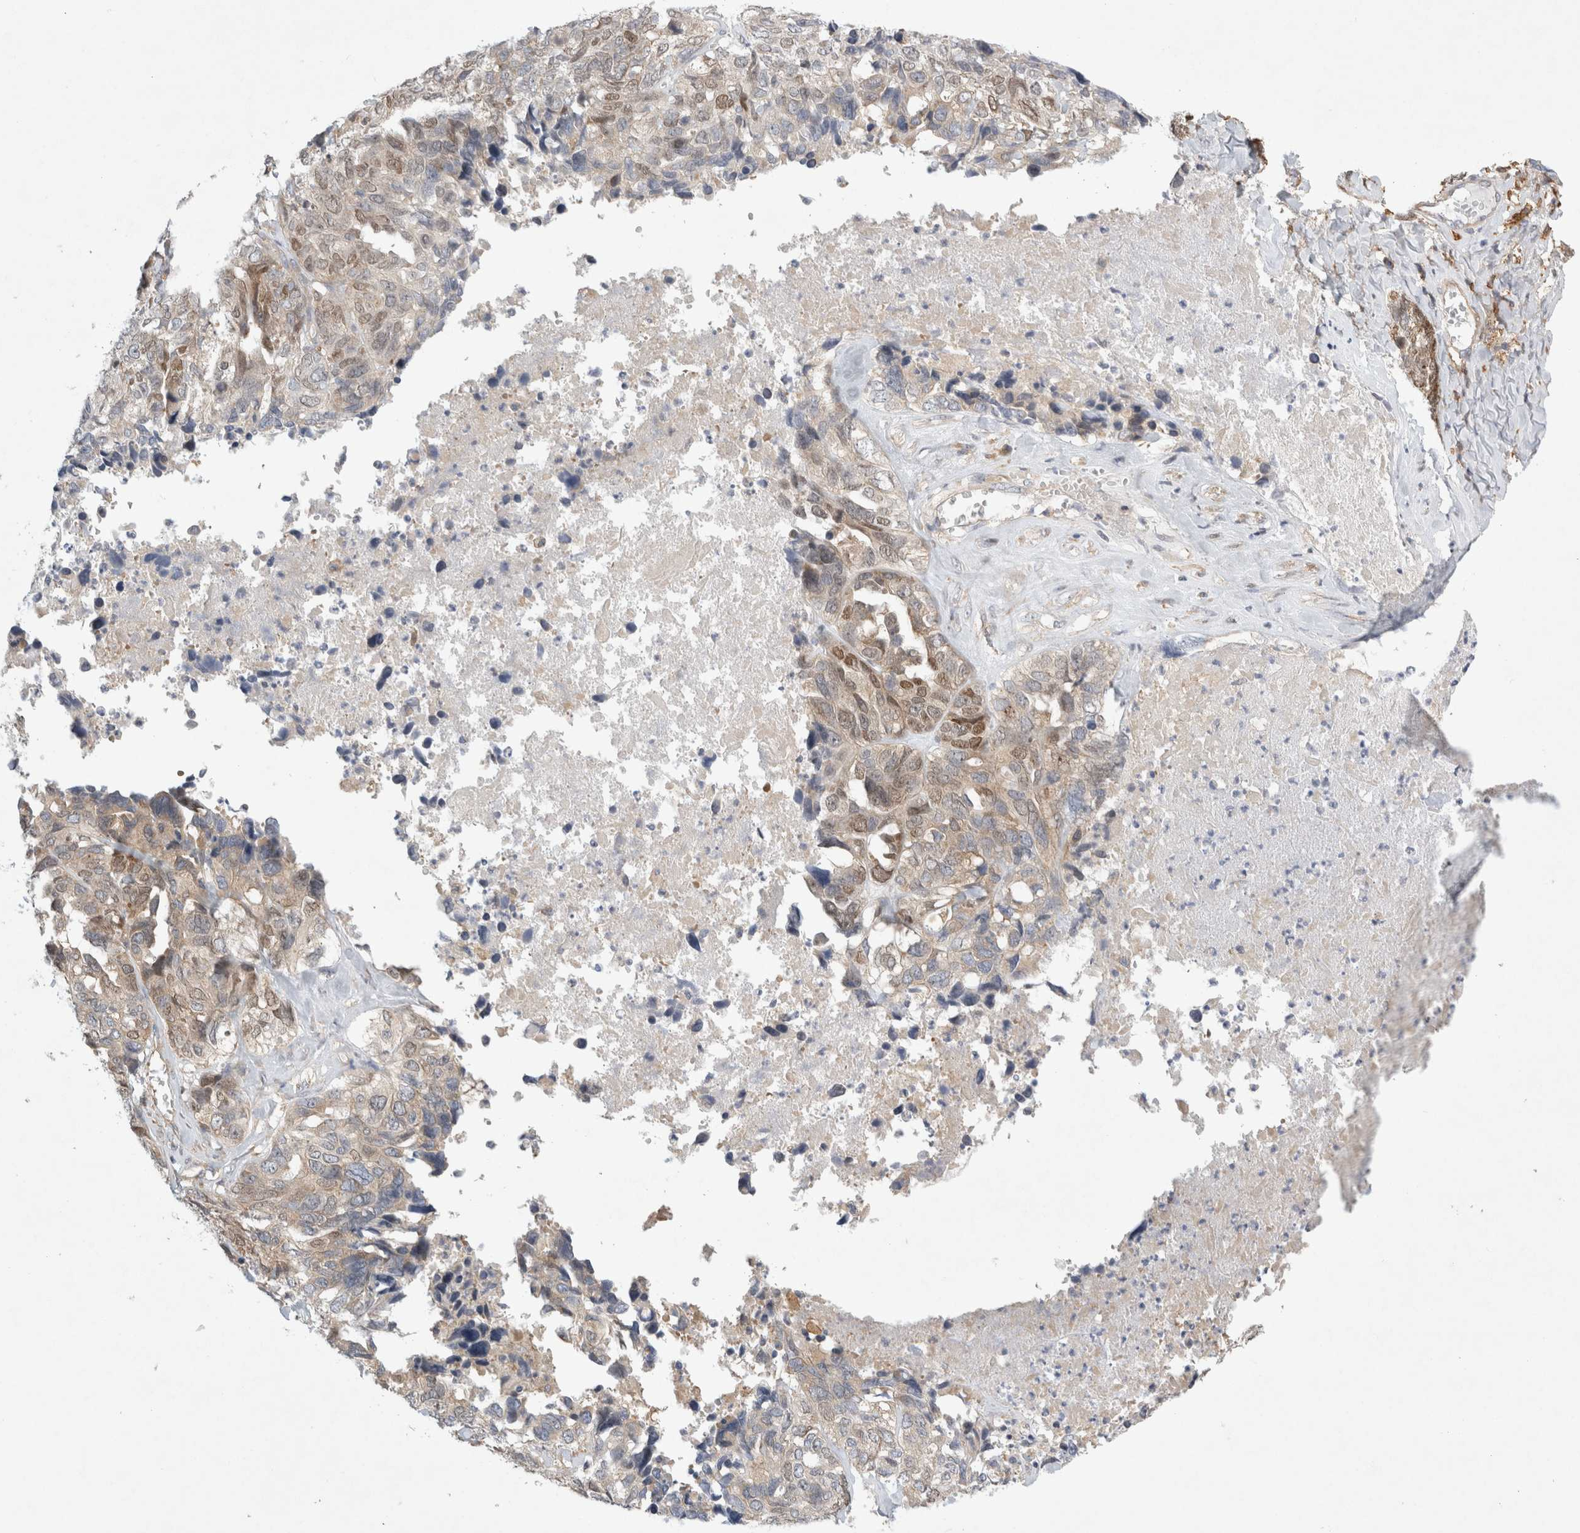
{"staining": {"intensity": "moderate", "quantity": ">75%", "location": "cytoplasmic/membranous,nuclear"}, "tissue": "ovarian cancer", "cell_type": "Tumor cells", "image_type": "cancer", "snomed": [{"axis": "morphology", "description": "Cystadenocarcinoma, serous, NOS"}, {"axis": "topography", "description": "Ovary"}], "caption": "There is medium levels of moderate cytoplasmic/membranous and nuclear staining in tumor cells of ovarian cancer (serous cystadenocarcinoma), as demonstrated by immunohistochemical staining (brown color).", "gene": "CDCA7L", "patient": {"sex": "female", "age": 79}}